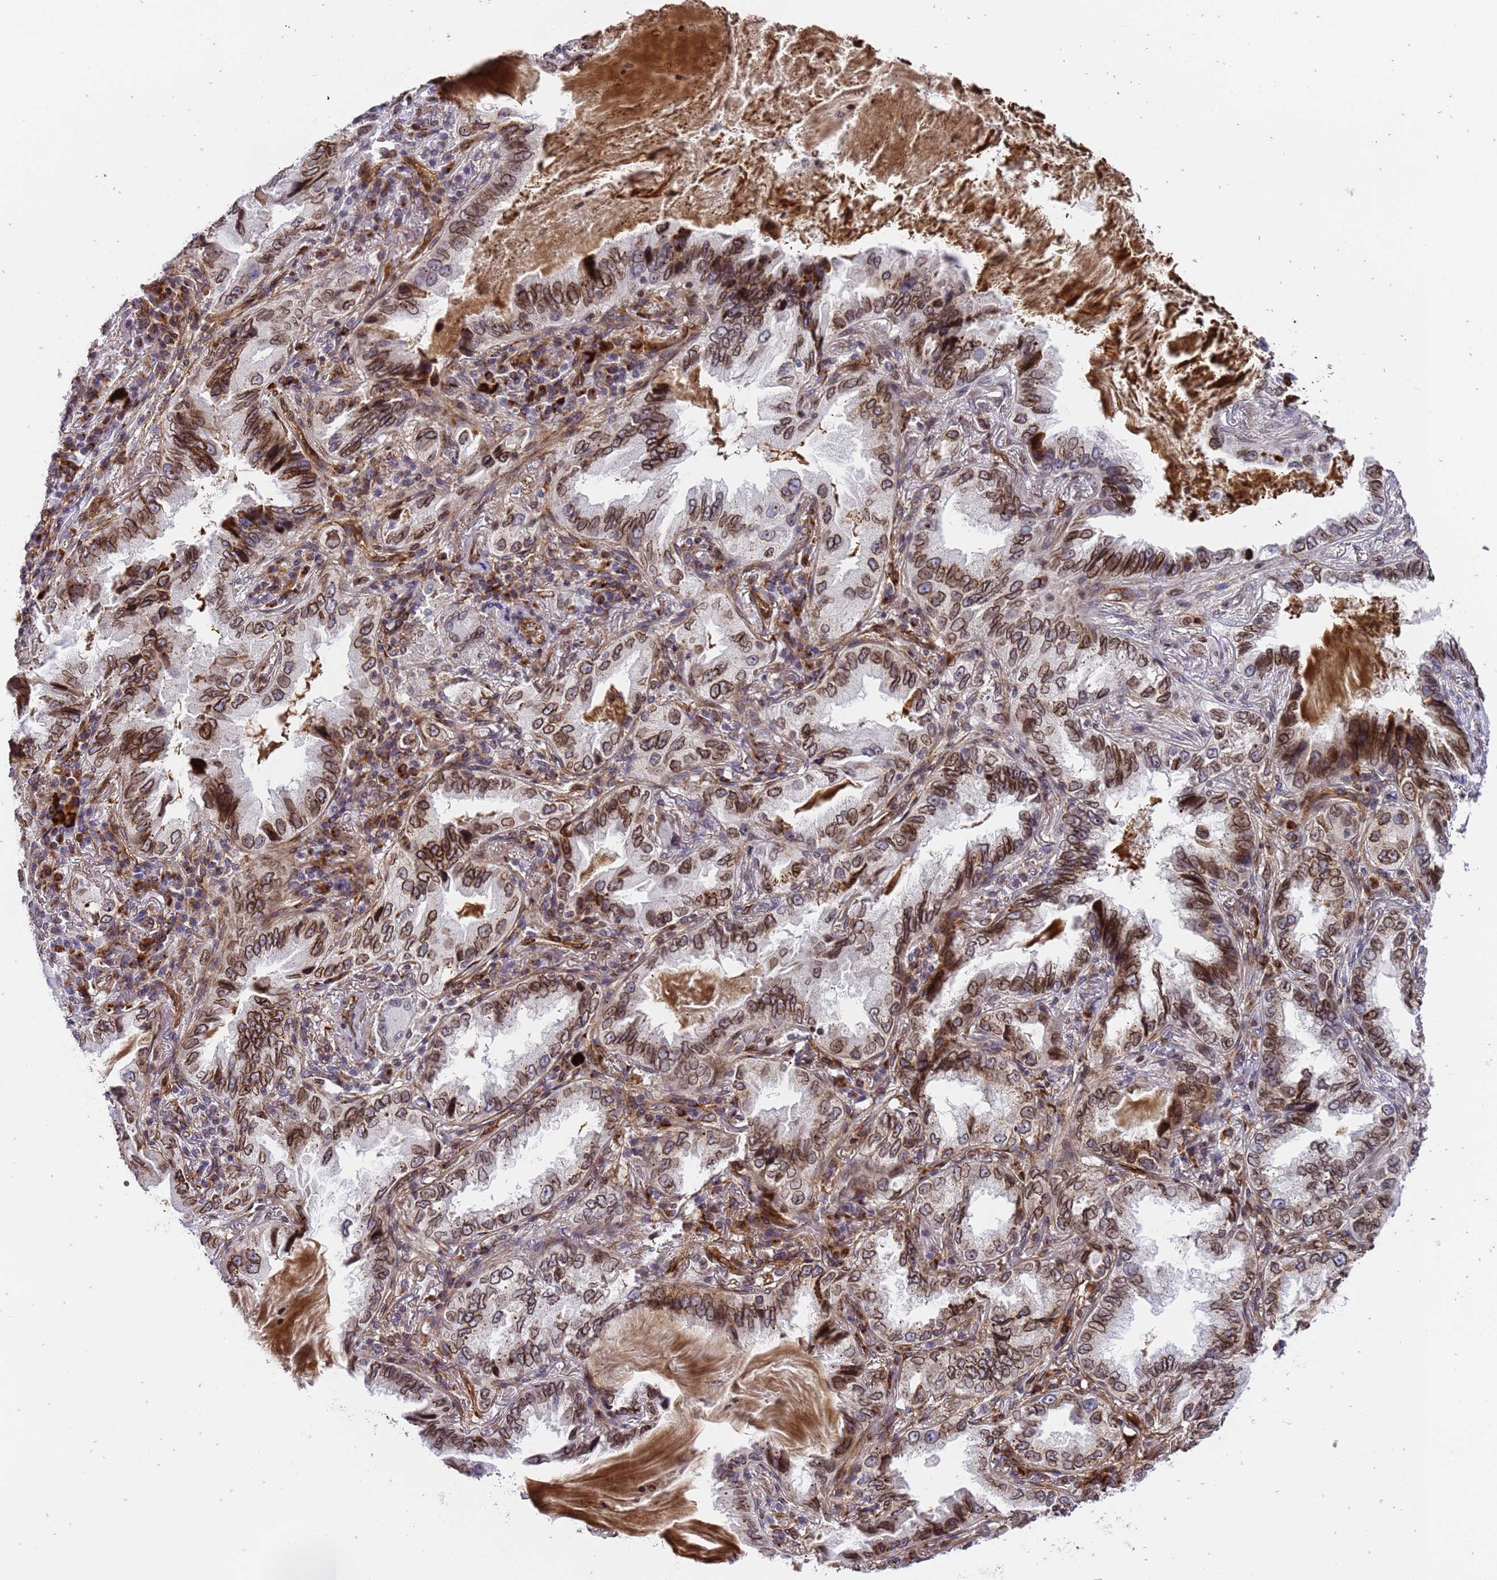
{"staining": {"intensity": "moderate", "quantity": ">75%", "location": "cytoplasmic/membranous,nuclear"}, "tissue": "lung cancer", "cell_type": "Tumor cells", "image_type": "cancer", "snomed": [{"axis": "morphology", "description": "Adenocarcinoma, NOS"}, {"axis": "topography", "description": "Lung"}], "caption": "High-magnification brightfield microscopy of adenocarcinoma (lung) stained with DAB (brown) and counterstained with hematoxylin (blue). tumor cells exhibit moderate cytoplasmic/membranous and nuclear expression is appreciated in approximately>75% of cells. The staining is performed using DAB (3,3'-diaminobenzidine) brown chromogen to label protein expression. The nuclei are counter-stained blue using hematoxylin.", "gene": "IGFBP7", "patient": {"sex": "female", "age": 69}}